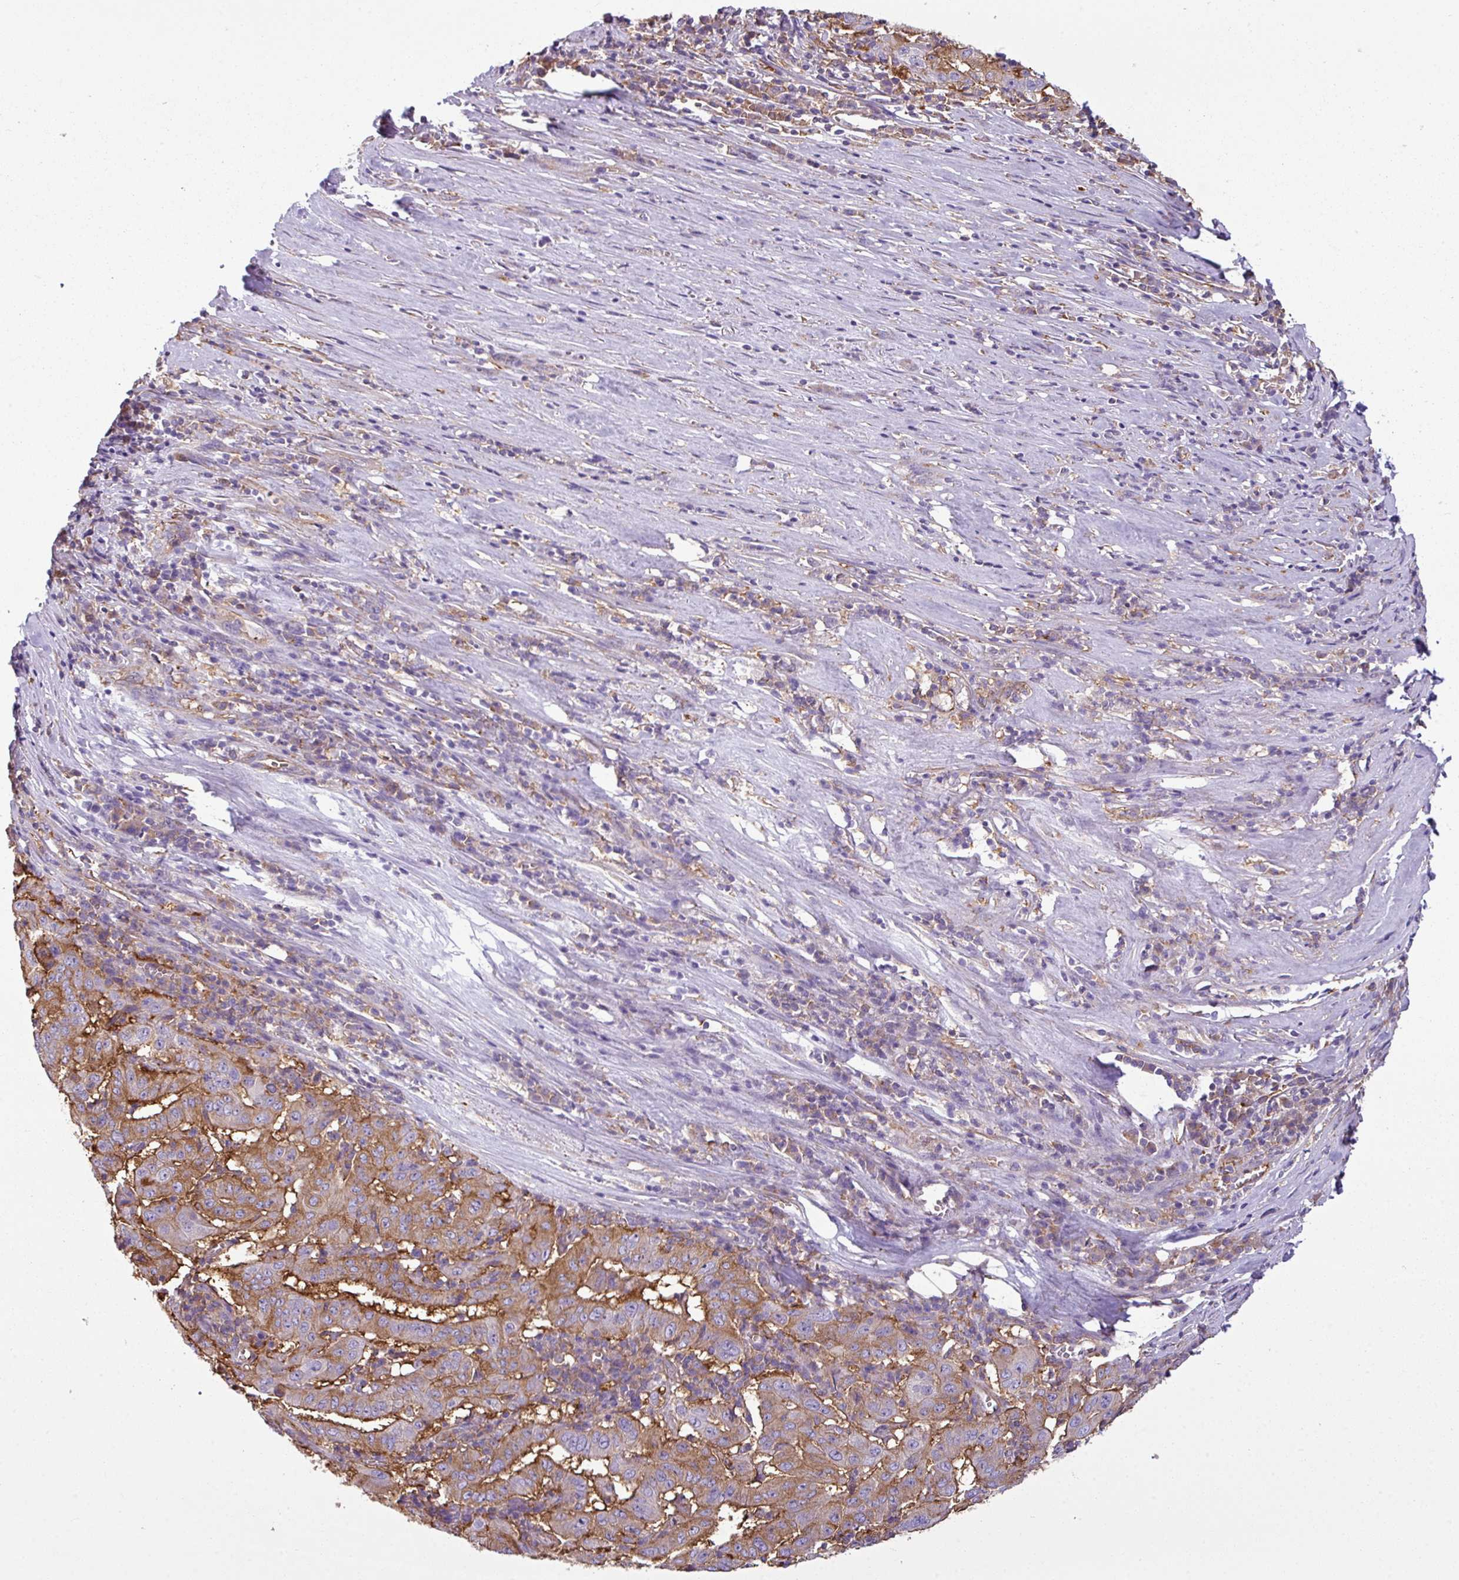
{"staining": {"intensity": "moderate", "quantity": "25%-75%", "location": "cytoplasmic/membranous"}, "tissue": "pancreatic cancer", "cell_type": "Tumor cells", "image_type": "cancer", "snomed": [{"axis": "morphology", "description": "Adenocarcinoma, NOS"}, {"axis": "topography", "description": "Pancreas"}], "caption": "The image exhibits staining of pancreatic cancer, revealing moderate cytoplasmic/membranous protein staining (brown color) within tumor cells.", "gene": "XNDC1N", "patient": {"sex": "male", "age": 63}}